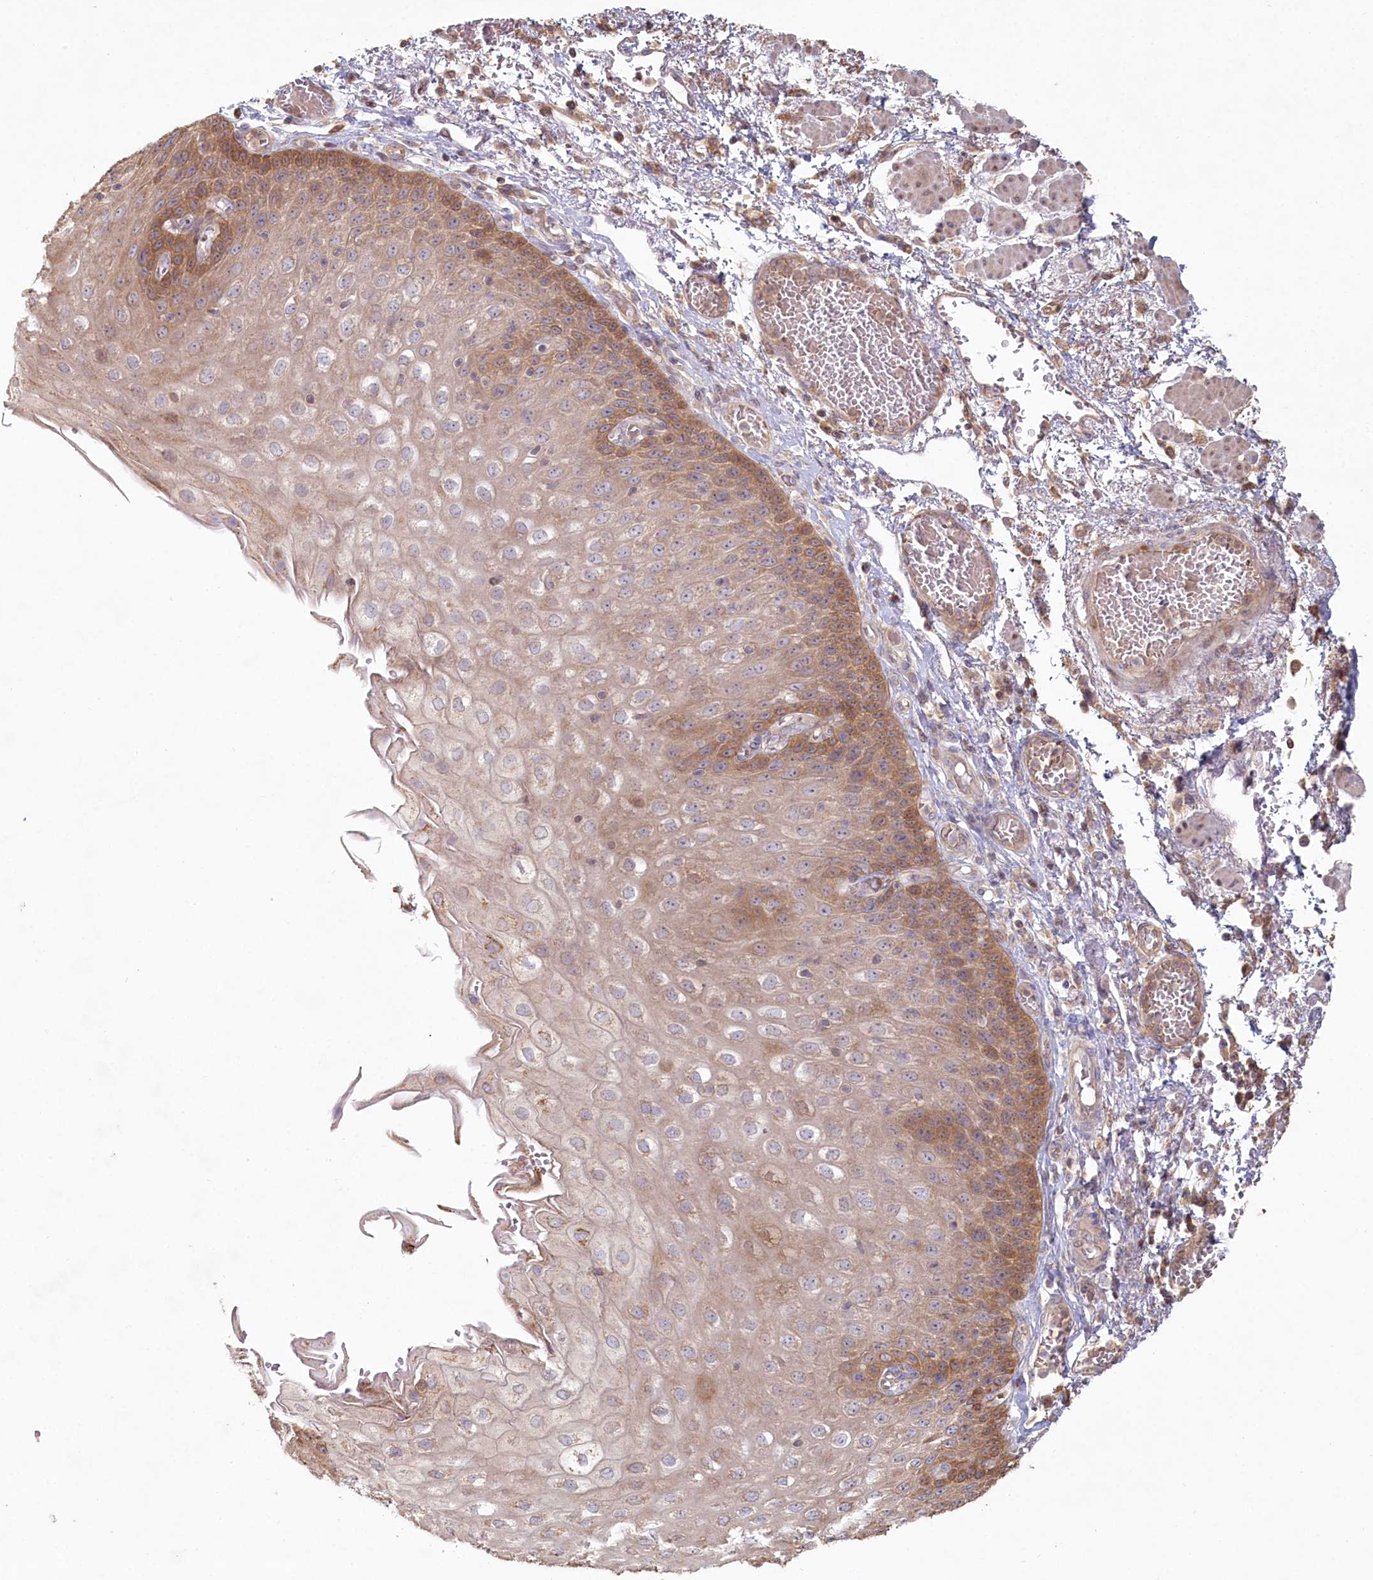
{"staining": {"intensity": "strong", "quantity": "25%-75%", "location": "cytoplasmic/membranous"}, "tissue": "esophagus", "cell_type": "Squamous epithelial cells", "image_type": "normal", "snomed": [{"axis": "morphology", "description": "Normal tissue, NOS"}, {"axis": "topography", "description": "Esophagus"}], "caption": "Unremarkable esophagus shows strong cytoplasmic/membranous positivity in about 25%-75% of squamous epithelial cells, visualized by immunohistochemistry. (Stains: DAB in brown, nuclei in blue, Microscopy: brightfield microscopy at high magnification).", "gene": "HAL", "patient": {"sex": "male", "age": 81}}